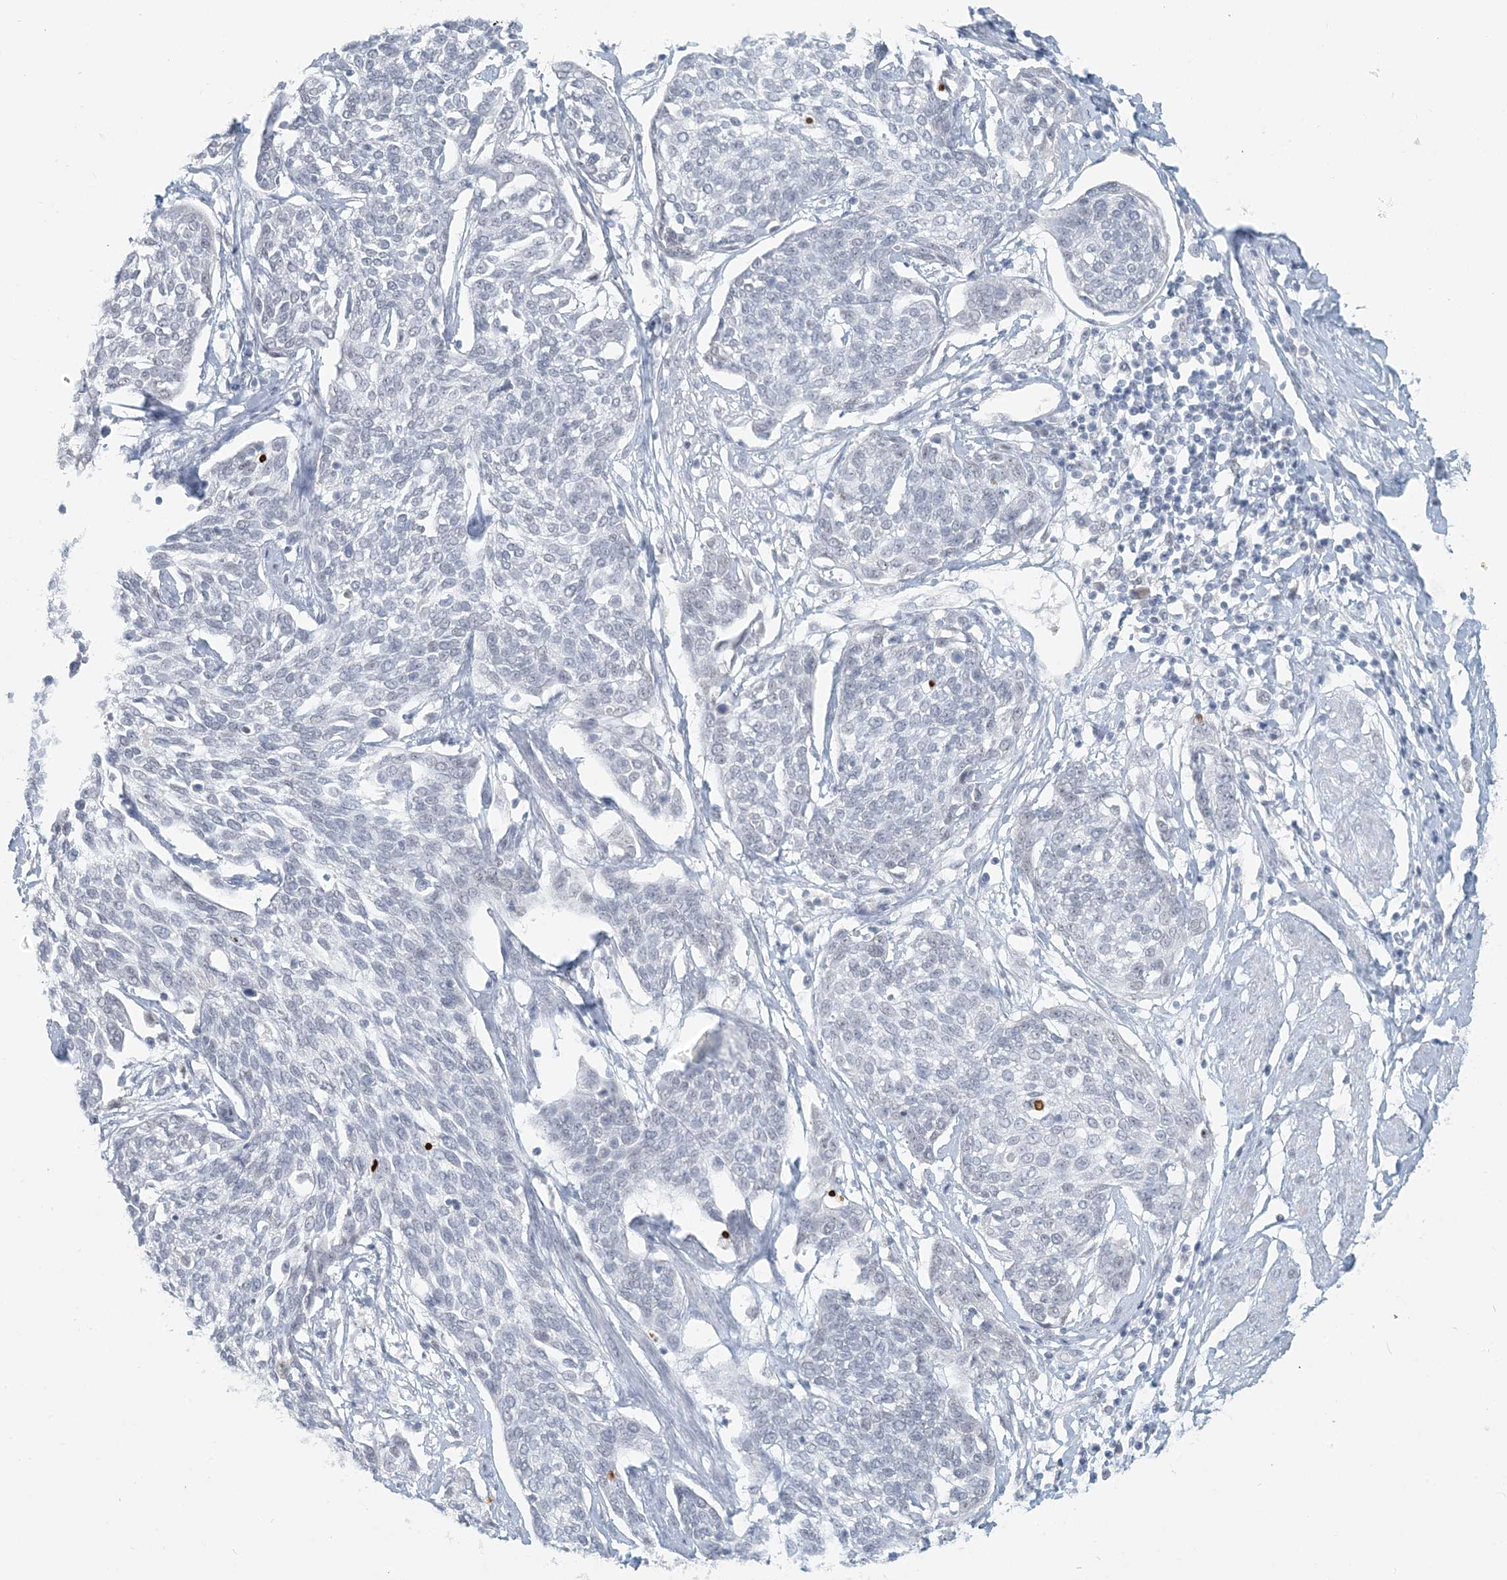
{"staining": {"intensity": "negative", "quantity": "none", "location": "none"}, "tissue": "cervical cancer", "cell_type": "Tumor cells", "image_type": "cancer", "snomed": [{"axis": "morphology", "description": "Squamous cell carcinoma, NOS"}, {"axis": "topography", "description": "Cervix"}], "caption": "Immunohistochemistry (IHC) of human cervical squamous cell carcinoma demonstrates no positivity in tumor cells.", "gene": "SCML1", "patient": {"sex": "female", "age": 34}}